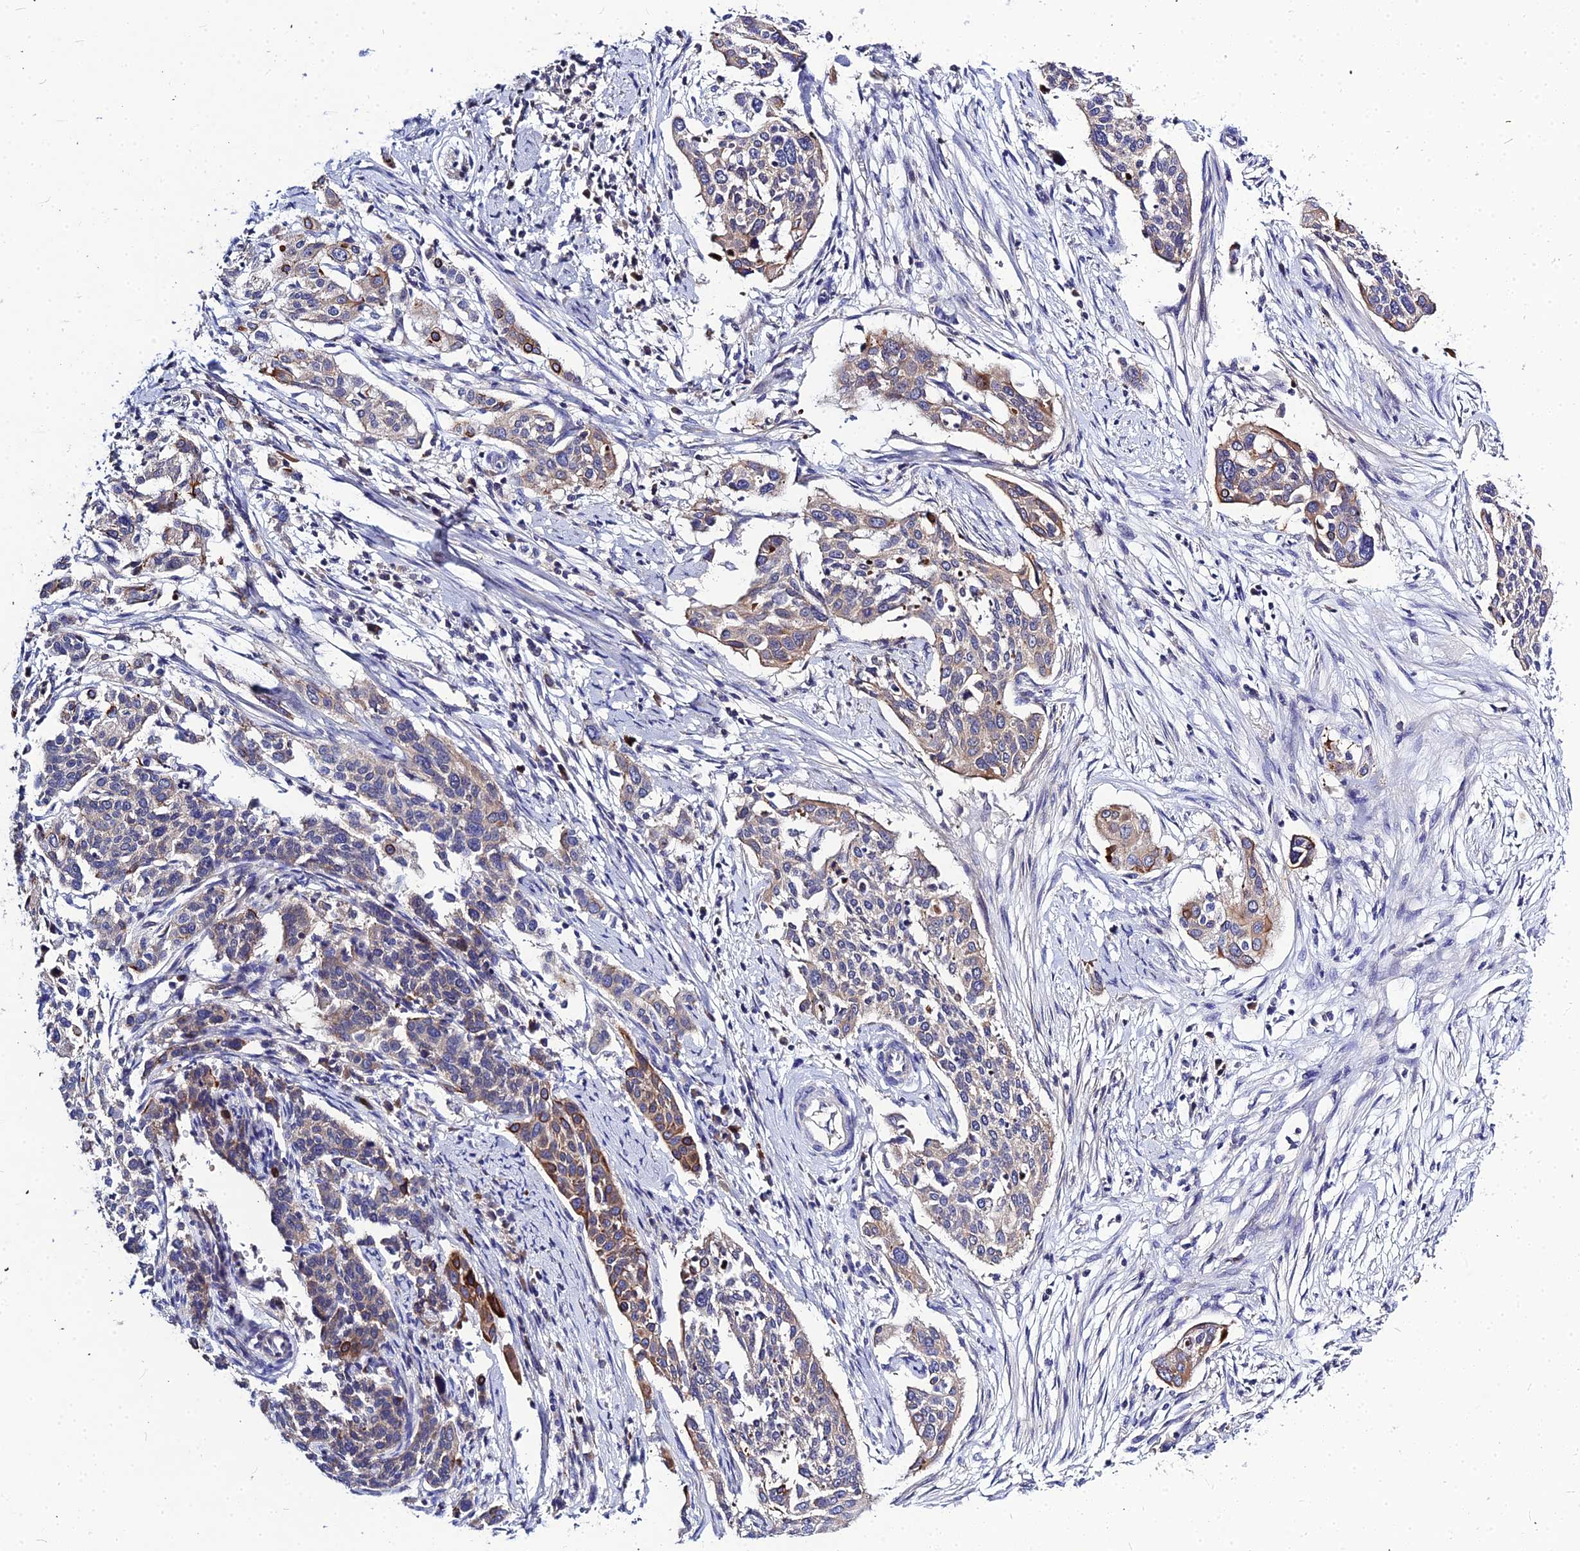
{"staining": {"intensity": "moderate", "quantity": "<25%", "location": "cytoplasmic/membranous"}, "tissue": "cervical cancer", "cell_type": "Tumor cells", "image_type": "cancer", "snomed": [{"axis": "morphology", "description": "Squamous cell carcinoma, NOS"}, {"axis": "topography", "description": "Cervix"}], "caption": "A low amount of moderate cytoplasmic/membranous positivity is present in about <25% of tumor cells in cervical cancer tissue.", "gene": "DMRTA1", "patient": {"sex": "female", "age": 44}}